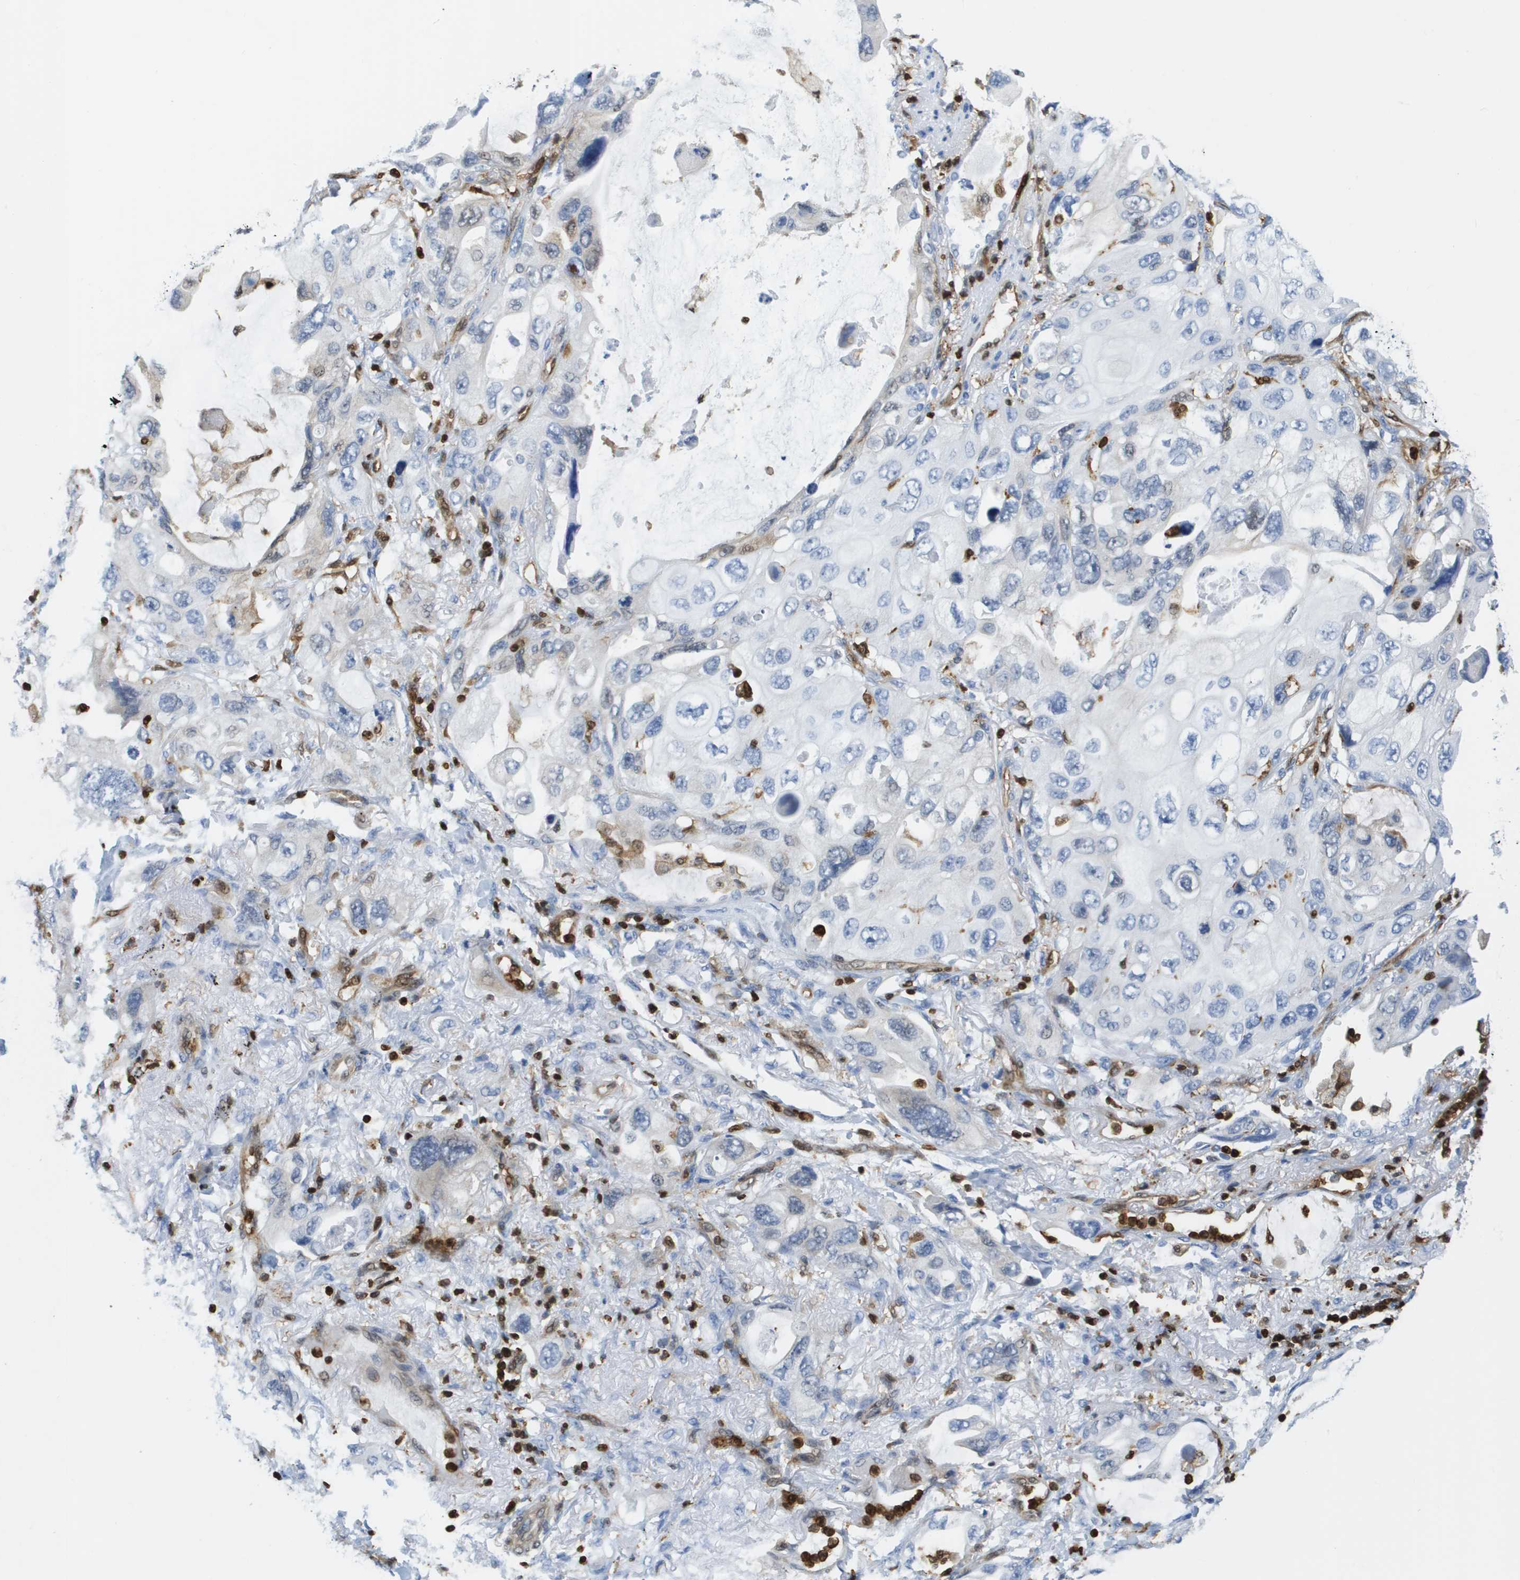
{"staining": {"intensity": "weak", "quantity": "<25%", "location": "cytoplasmic/membranous"}, "tissue": "lung cancer", "cell_type": "Tumor cells", "image_type": "cancer", "snomed": [{"axis": "morphology", "description": "Squamous cell carcinoma, NOS"}, {"axis": "topography", "description": "Lung"}], "caption": "Protein analysis of lung cancer (squamous cell carcinoma) shows no significant expression in tumor cells.", "gene": "DOCK5", "patient": {"sex": "female", "age": 73}}